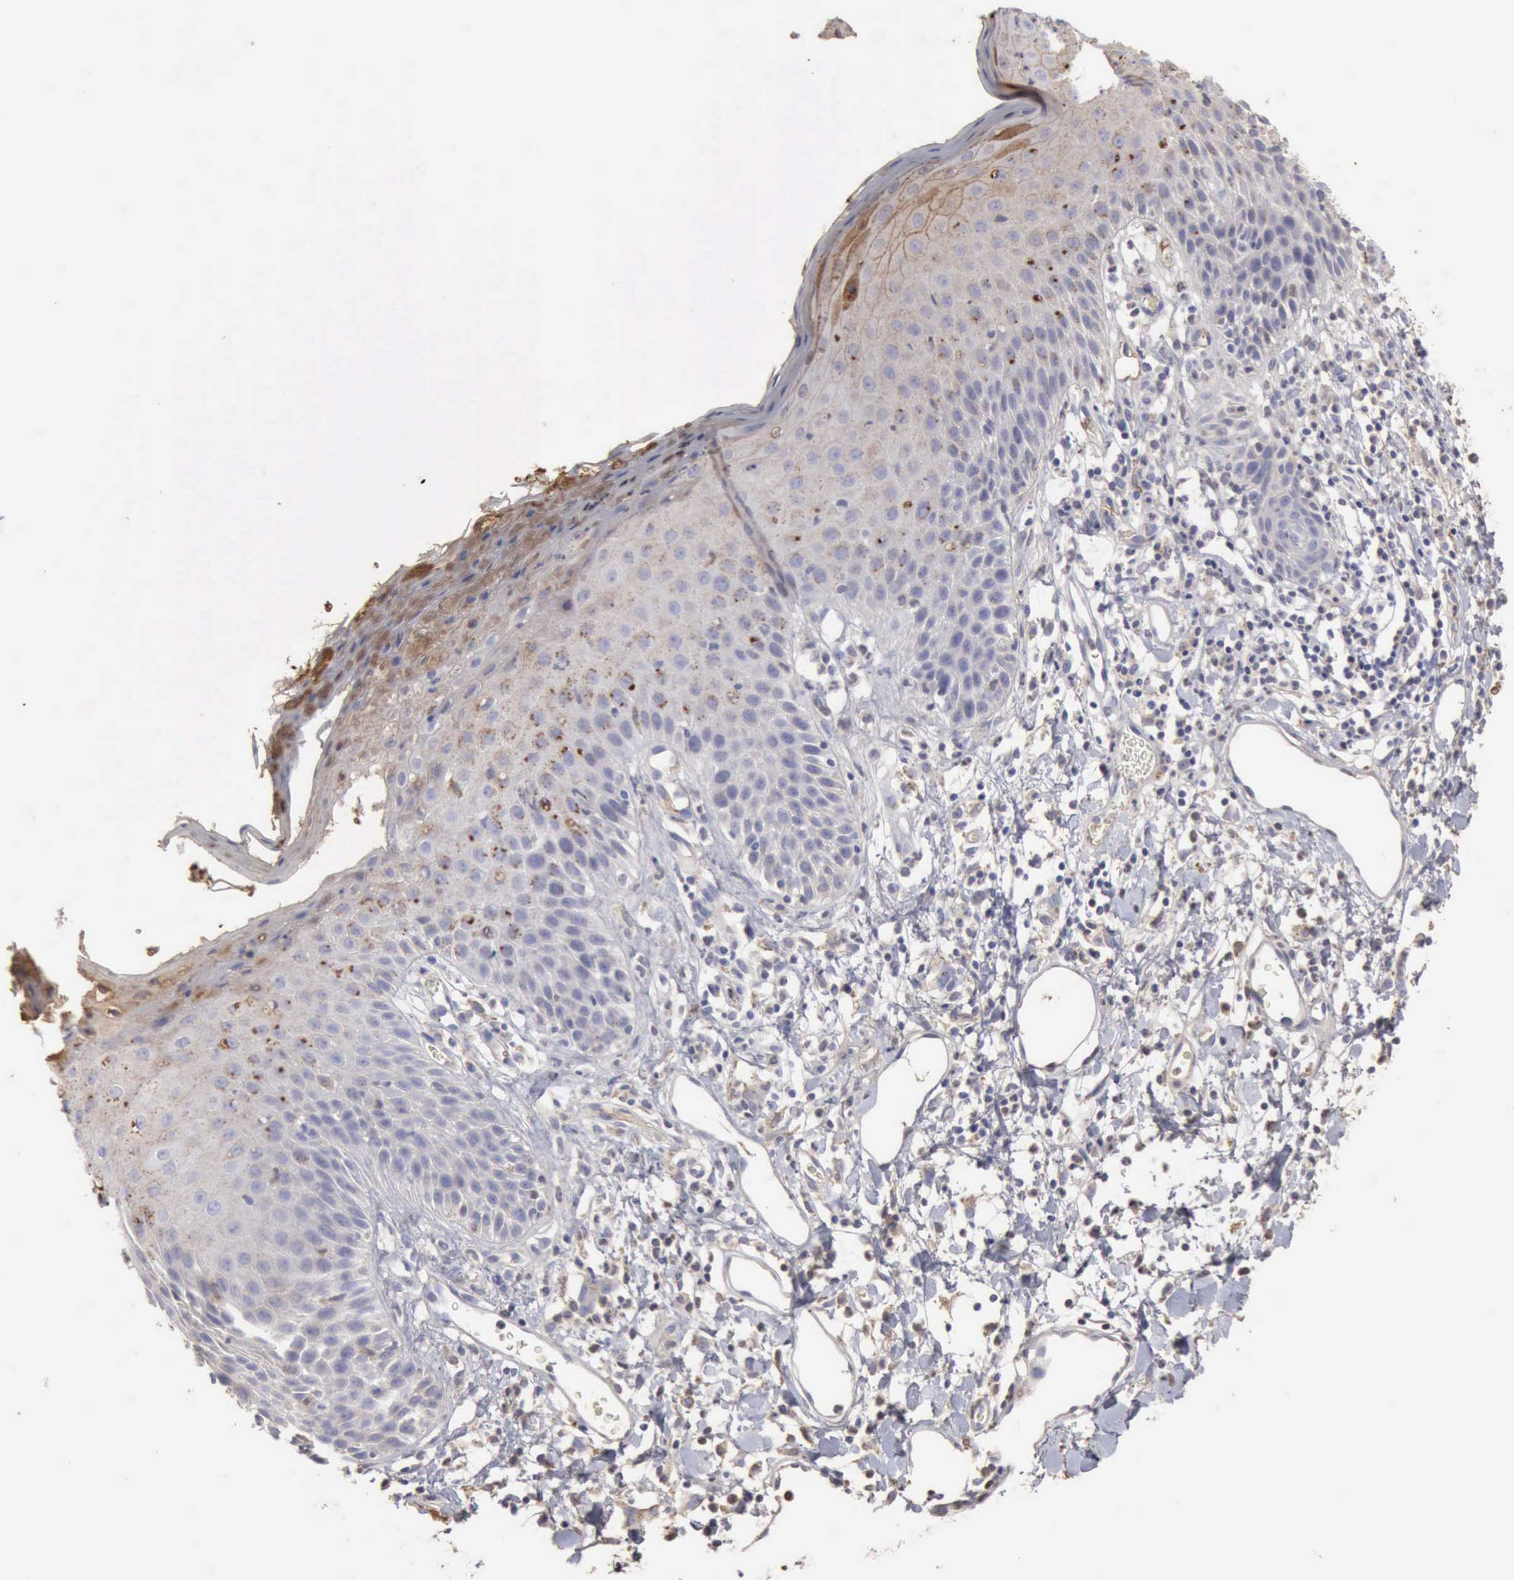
{"staining": {"intensity": "weak", "quantity": "<25%", "location": "cytoplasmic/membranous"}, "tissue": "skin", "cell_type": "Epidermal cells", "image_type": "normal", "snomed": [{"axis": "morphology", "description": "Normal tissue, NOS"}, {"axis": "topography", "description": "Vulva"}, {"axis": "topography", "description": "Peripheral nerve tissue"}], "caption": "Immunohistochemical staining of benign skin reveals no significant positivity in epidermal cells.", "gene": "SERPINA1", "patient": {"sex": "female", "age": 68}}